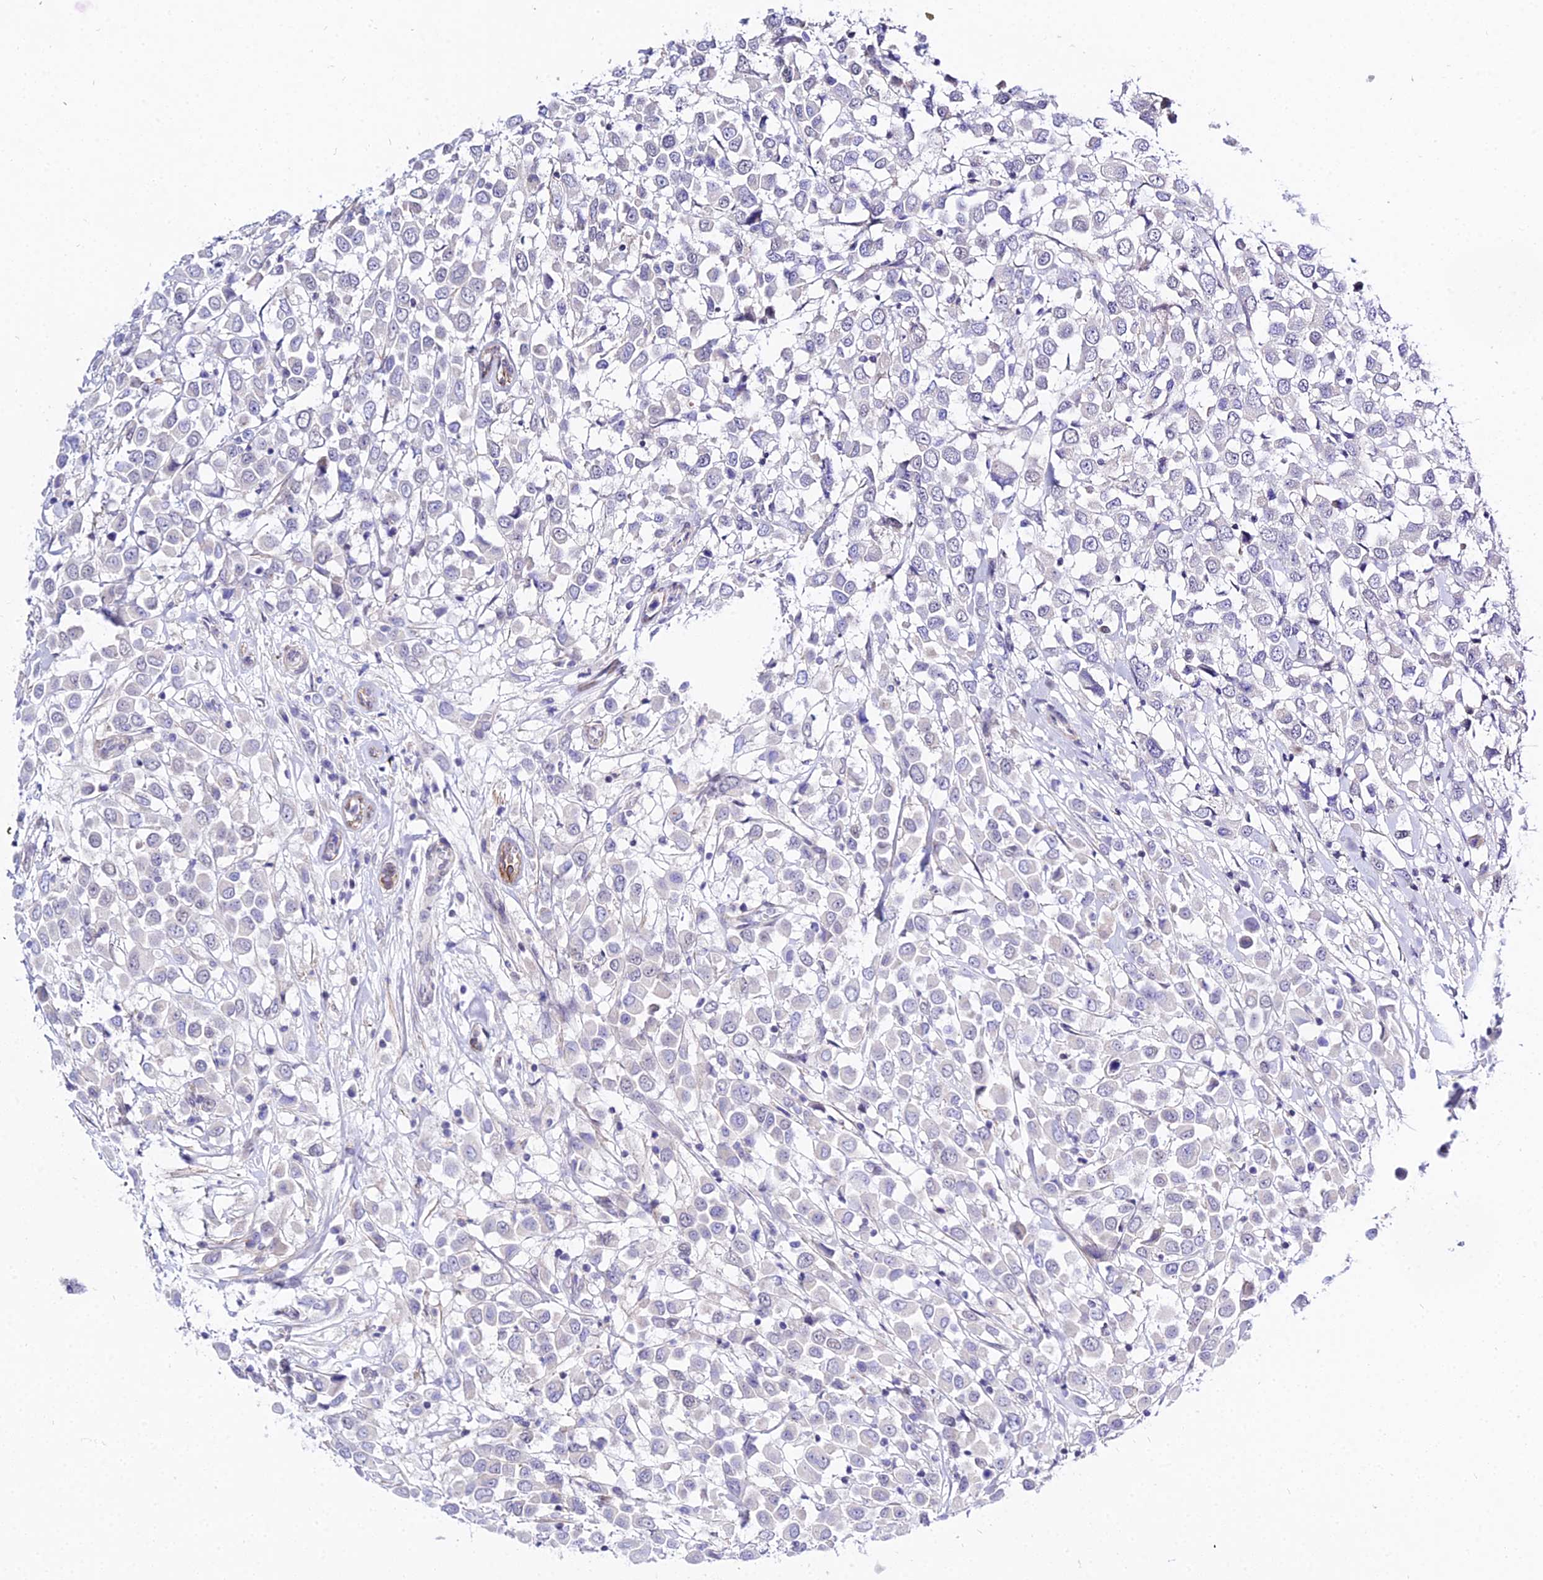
{"staining": {"intensity": "negative", "quantity": "none", "location": "none"}, "tissue": "breast cancer", "cell_type": "Tumor cells", "image_type": "cancer", "snomed": [{"axis": "morphology", "description": "Duct carcinoma"}, {"axis": "topography", "description": "Breast"}], "caption": "This is an IHC photomicrograph of human breast infiltrating ductal carcinoma. There is no positivity in tumor cells.", "gene": "ZNF628", "patient": {"sex": "female", "age": 61}}